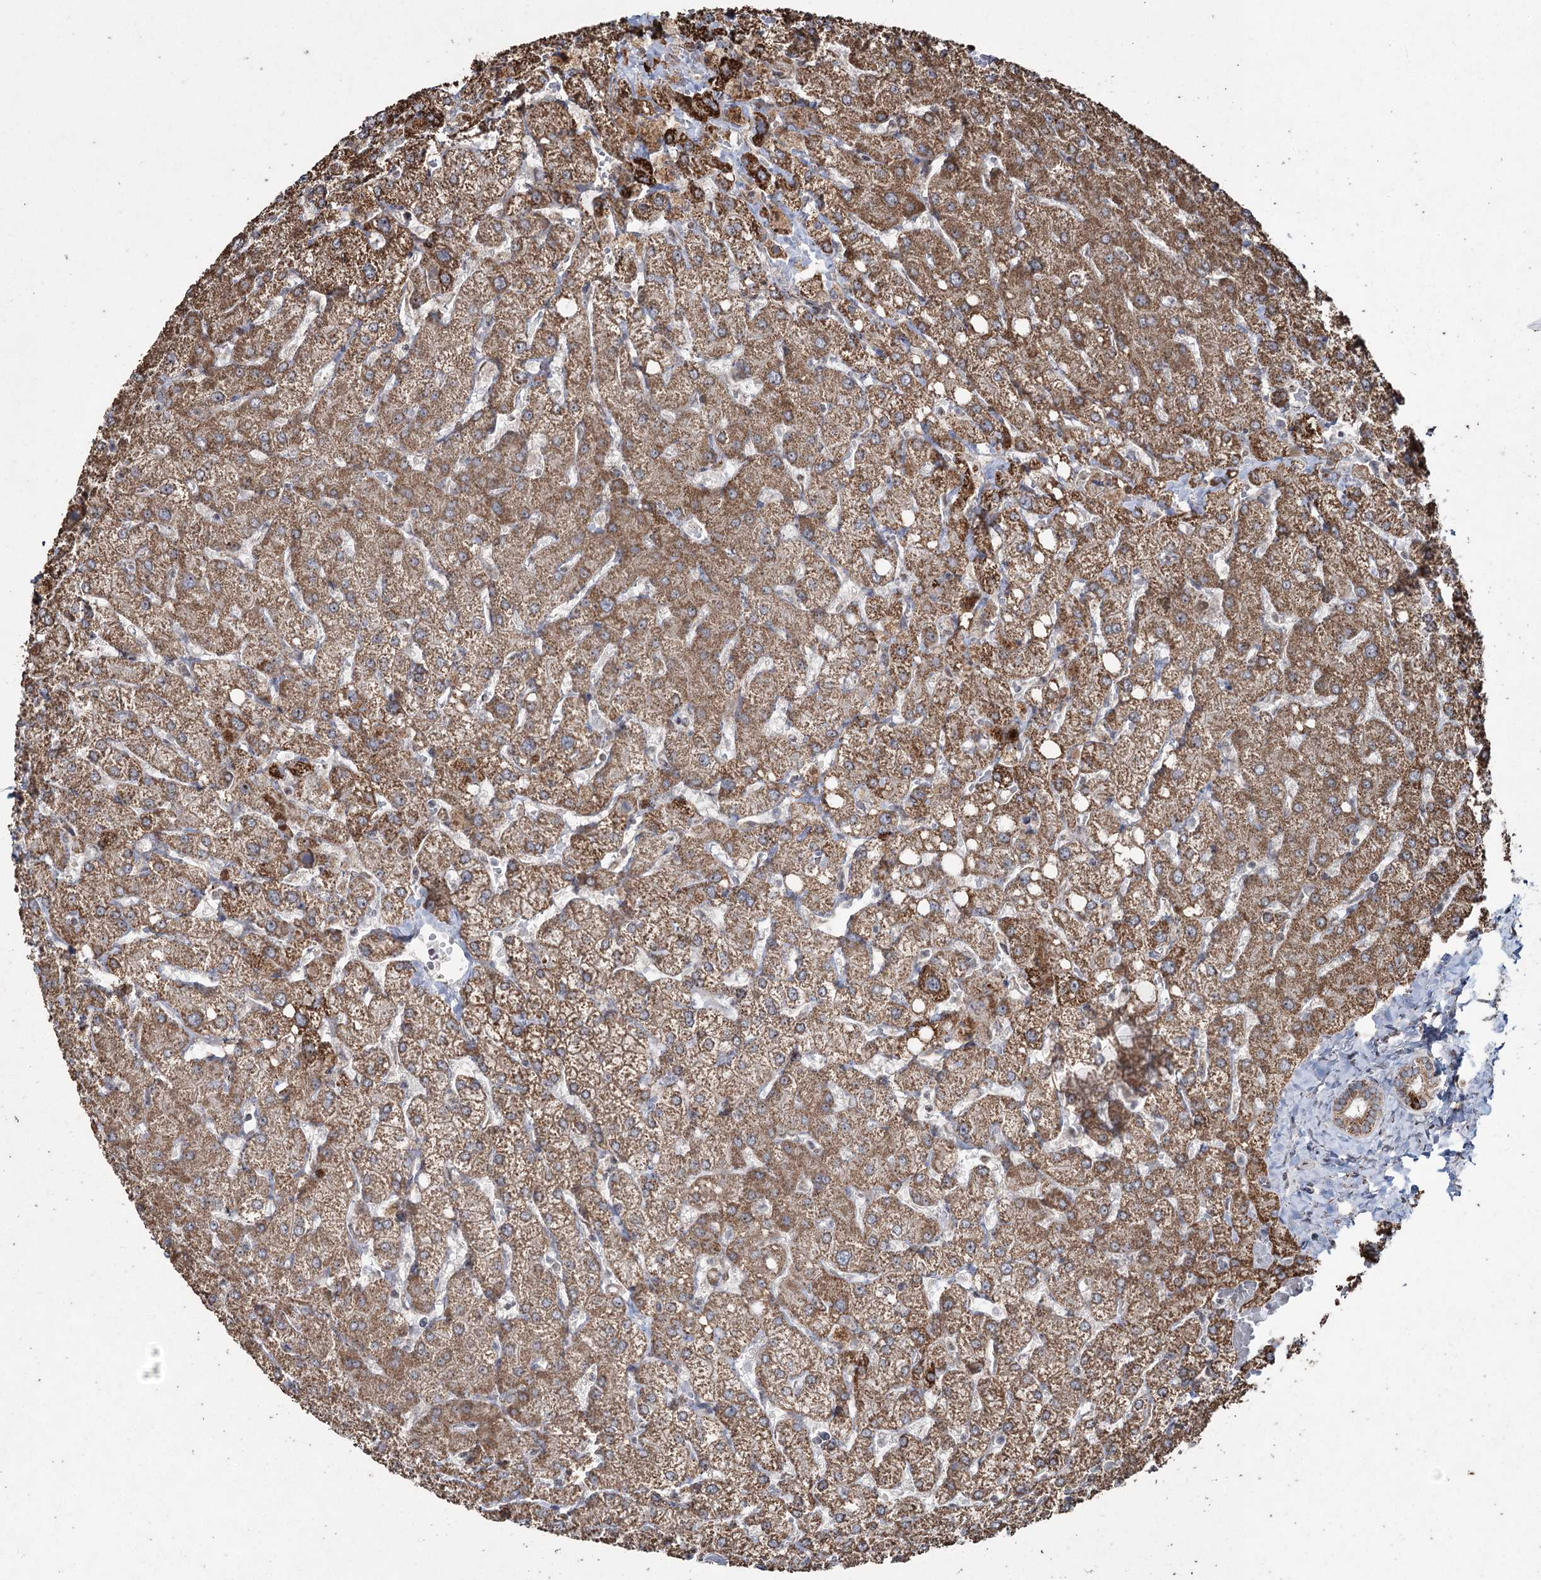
{"staining": {"intensity": "moderate", "quantity": ">75%", "location": "cytoplasmic/membranous"}, "tissue": "liver", "cell_type": "Cholangiocytes", "image_type": "normal", "snomed": [{"axis": "morphology", "description": "Normal tissue, NOS"}, {"axis": "topography", "description": "Liver"}], "caption": "Protein staining of benign liver exhibits moderate cytoplasmic/membranous positivity in about >75% of cholangiocytes.", "gene": "SLF2", "patient": {"sex": "female", "age": 54}}